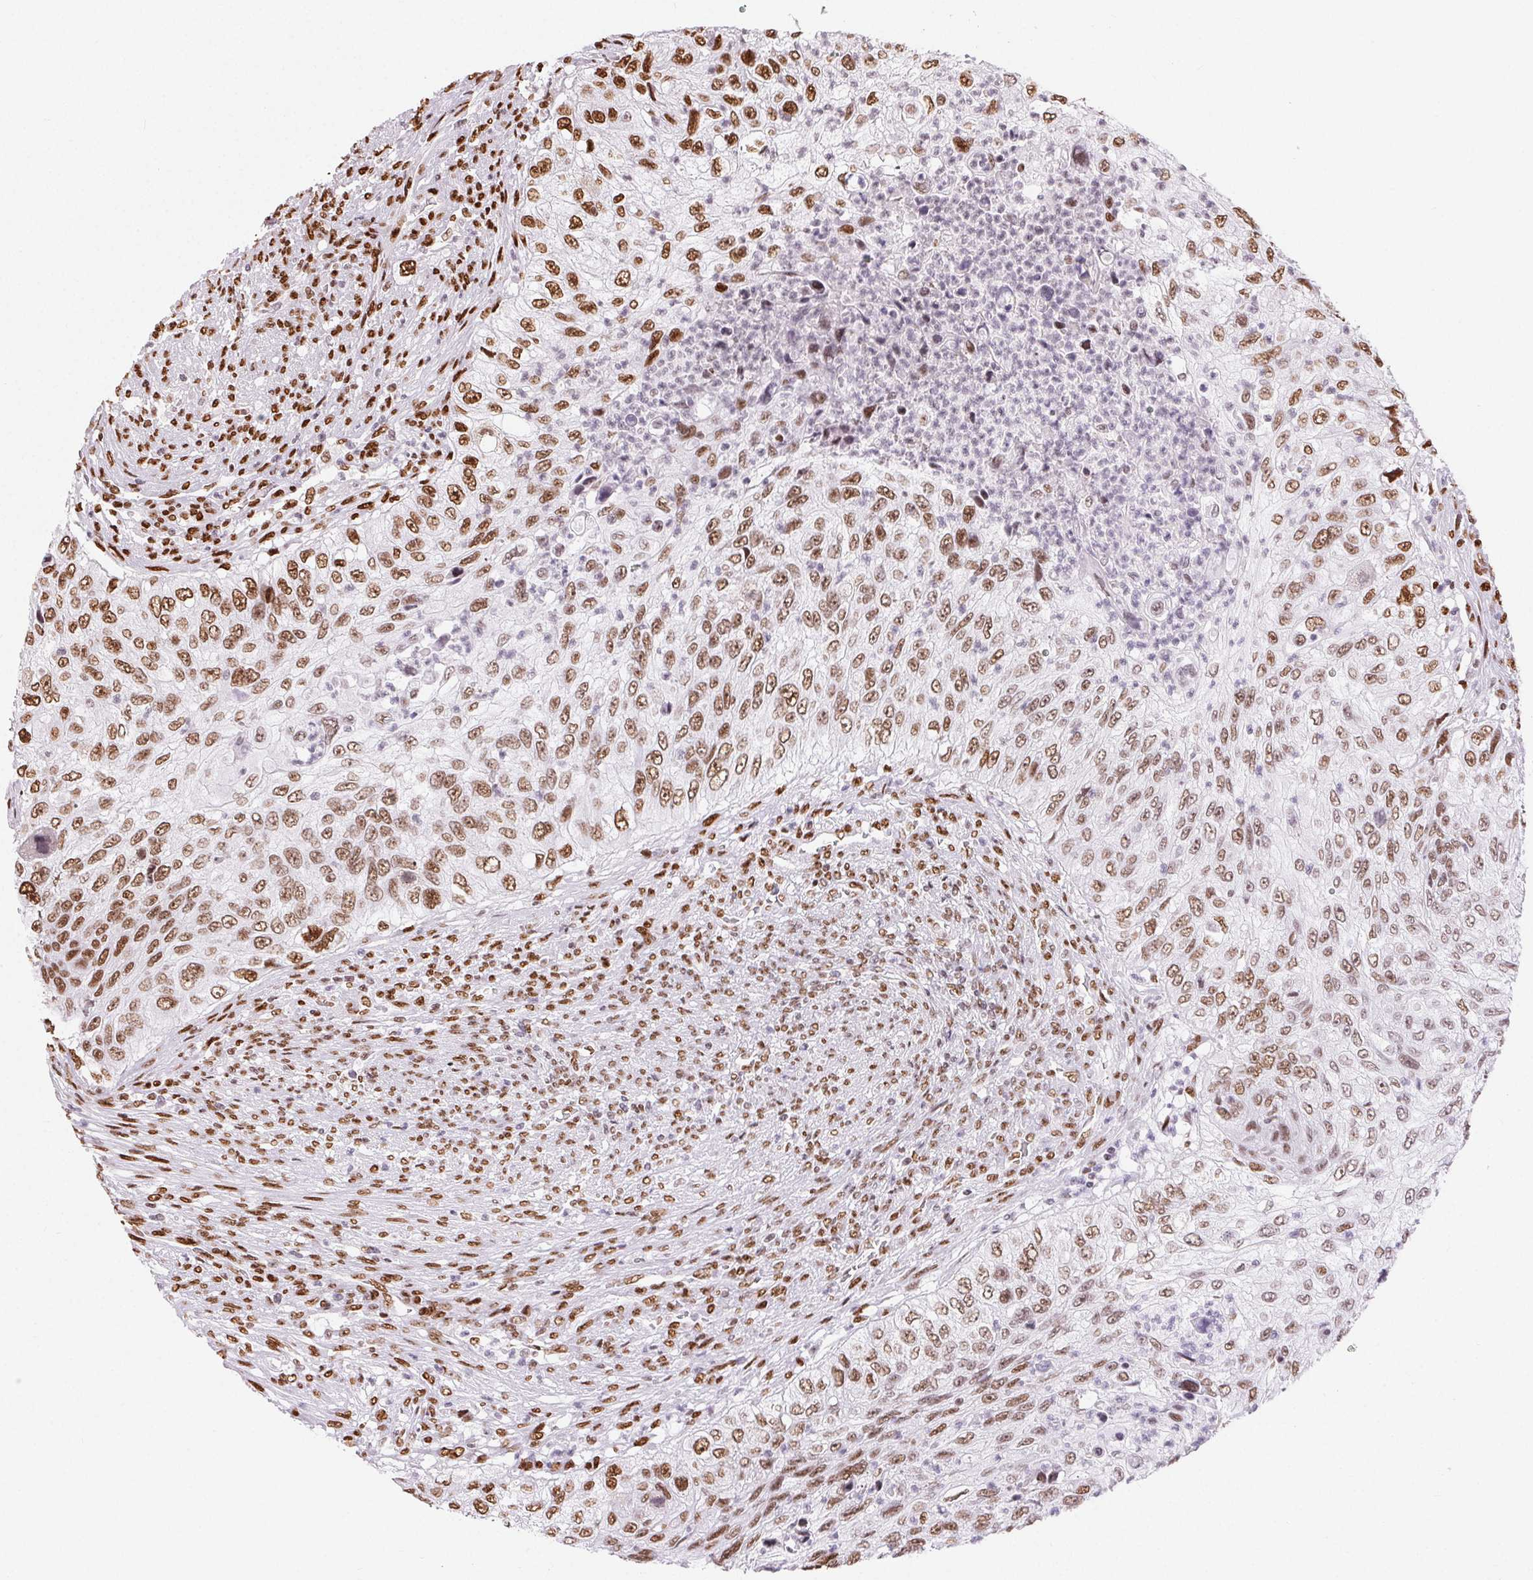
{"staining": {"intensity": "moderate", "quantity": ">75%", "location": "nuclear"}, "tissue": "urothelial cancer", "cell_type": "Tumor cells", "image_type": "cancer", "snomed": [{"axis": "morphology", "description": "Urothelial carcinoma, High grade"}, {"axis": "topography", "description": "Urinary bladder"}], "caption": "DAB immunohistochemical staining of urothelial carcinoma (high-grade) exhibits moderate nuclear protein expression in approximately >75% of tumor cells.", "gene": "ZNF80", "patient": {"sex": "female", "age": 60}}